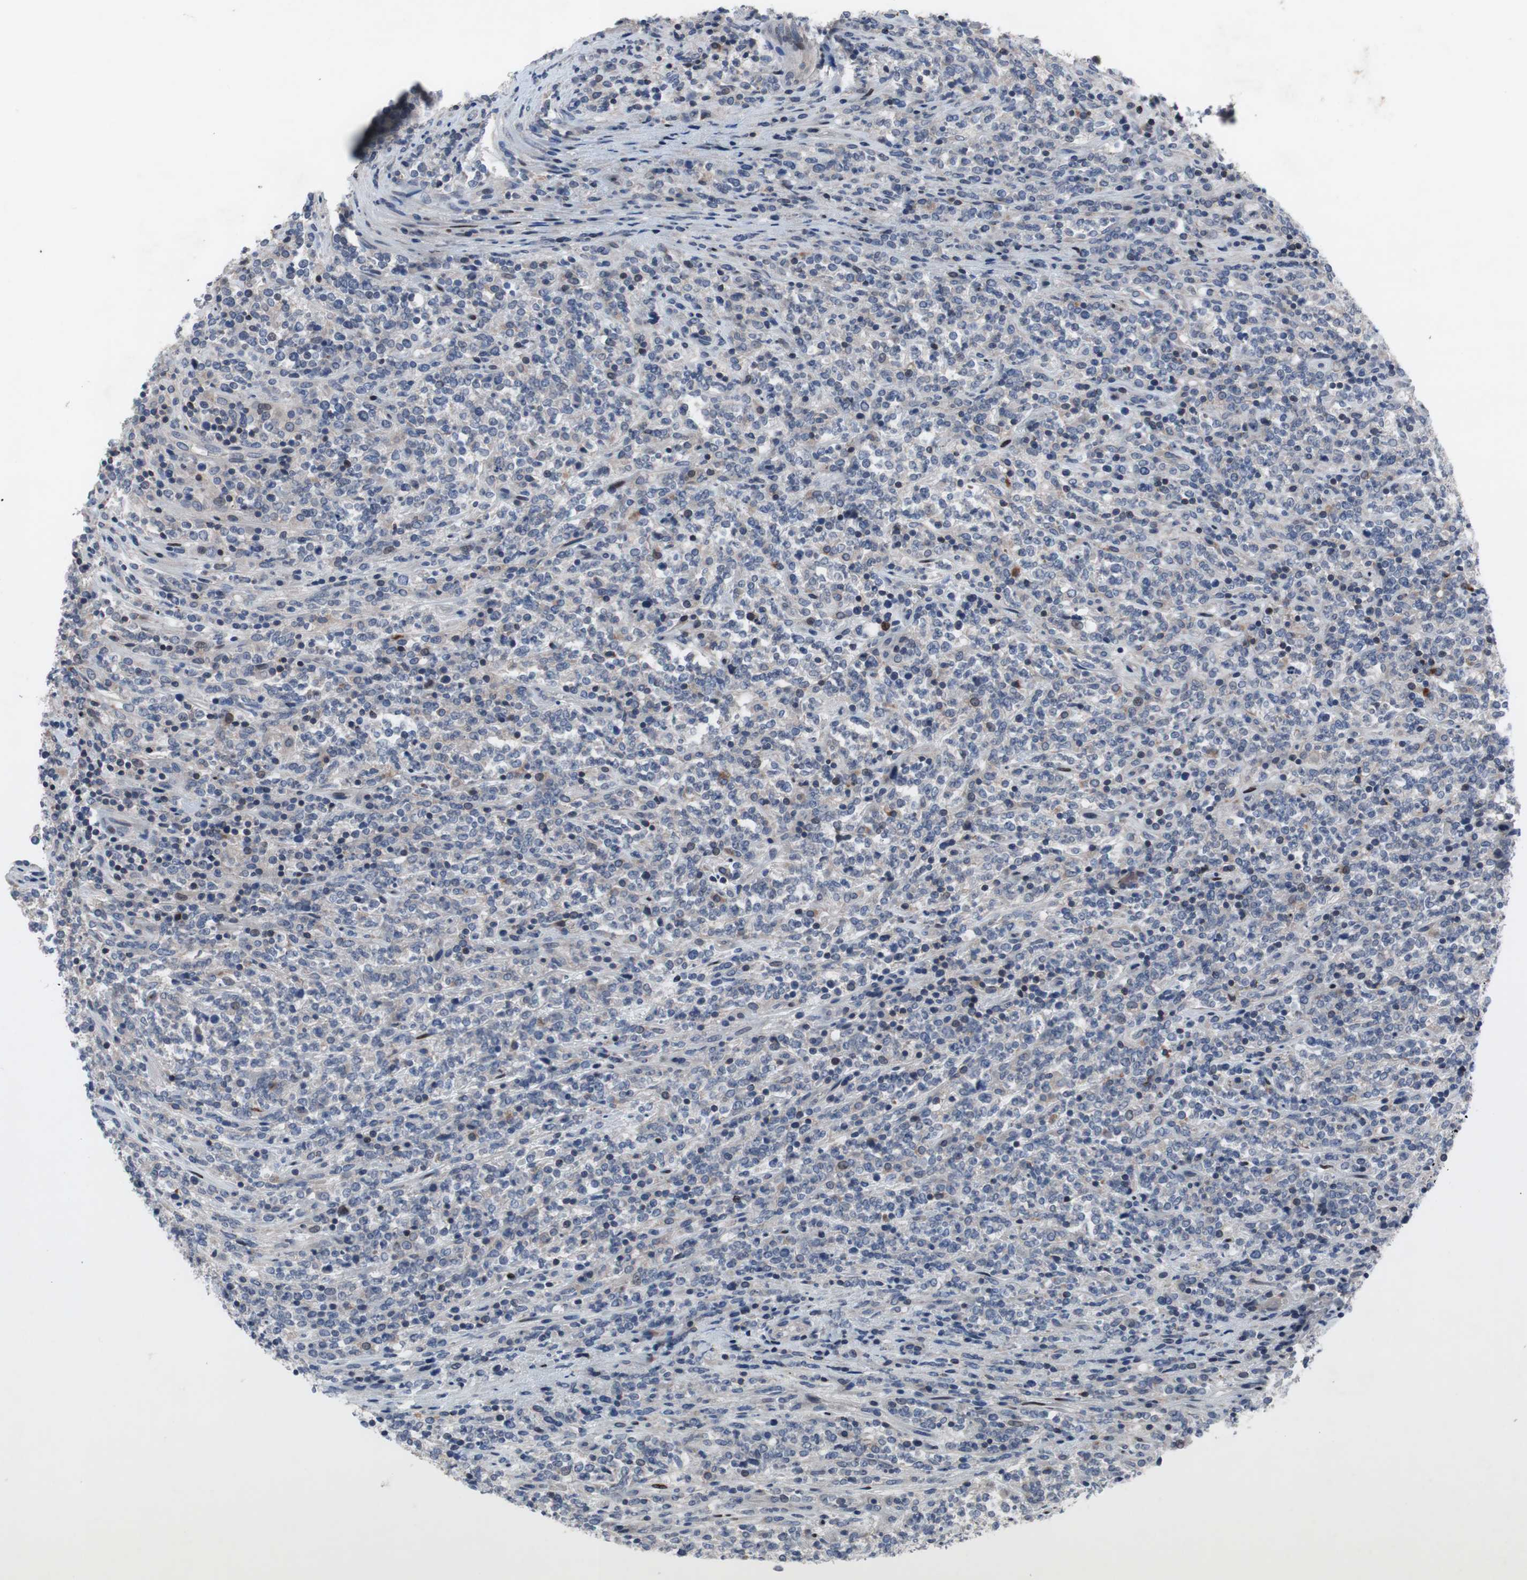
{"staining": {"intensity": "negative", "quantity": "none", "location": "none"}, "tissue": "lymphoma", "cell_type": "Tumor cells", "image_type": "cancer", "snomed": [{"axis": "morphology", "description": "Malignant lymphoma, non-Hodgkin's type, High grade"}, {"axis": "topography", "description": "Soft tissue"}], "caption": "There is no significant staining in tumor cells of lymphoma.", "gene": "MUTYH", "patient": {"sex": "male", "age": 18}}